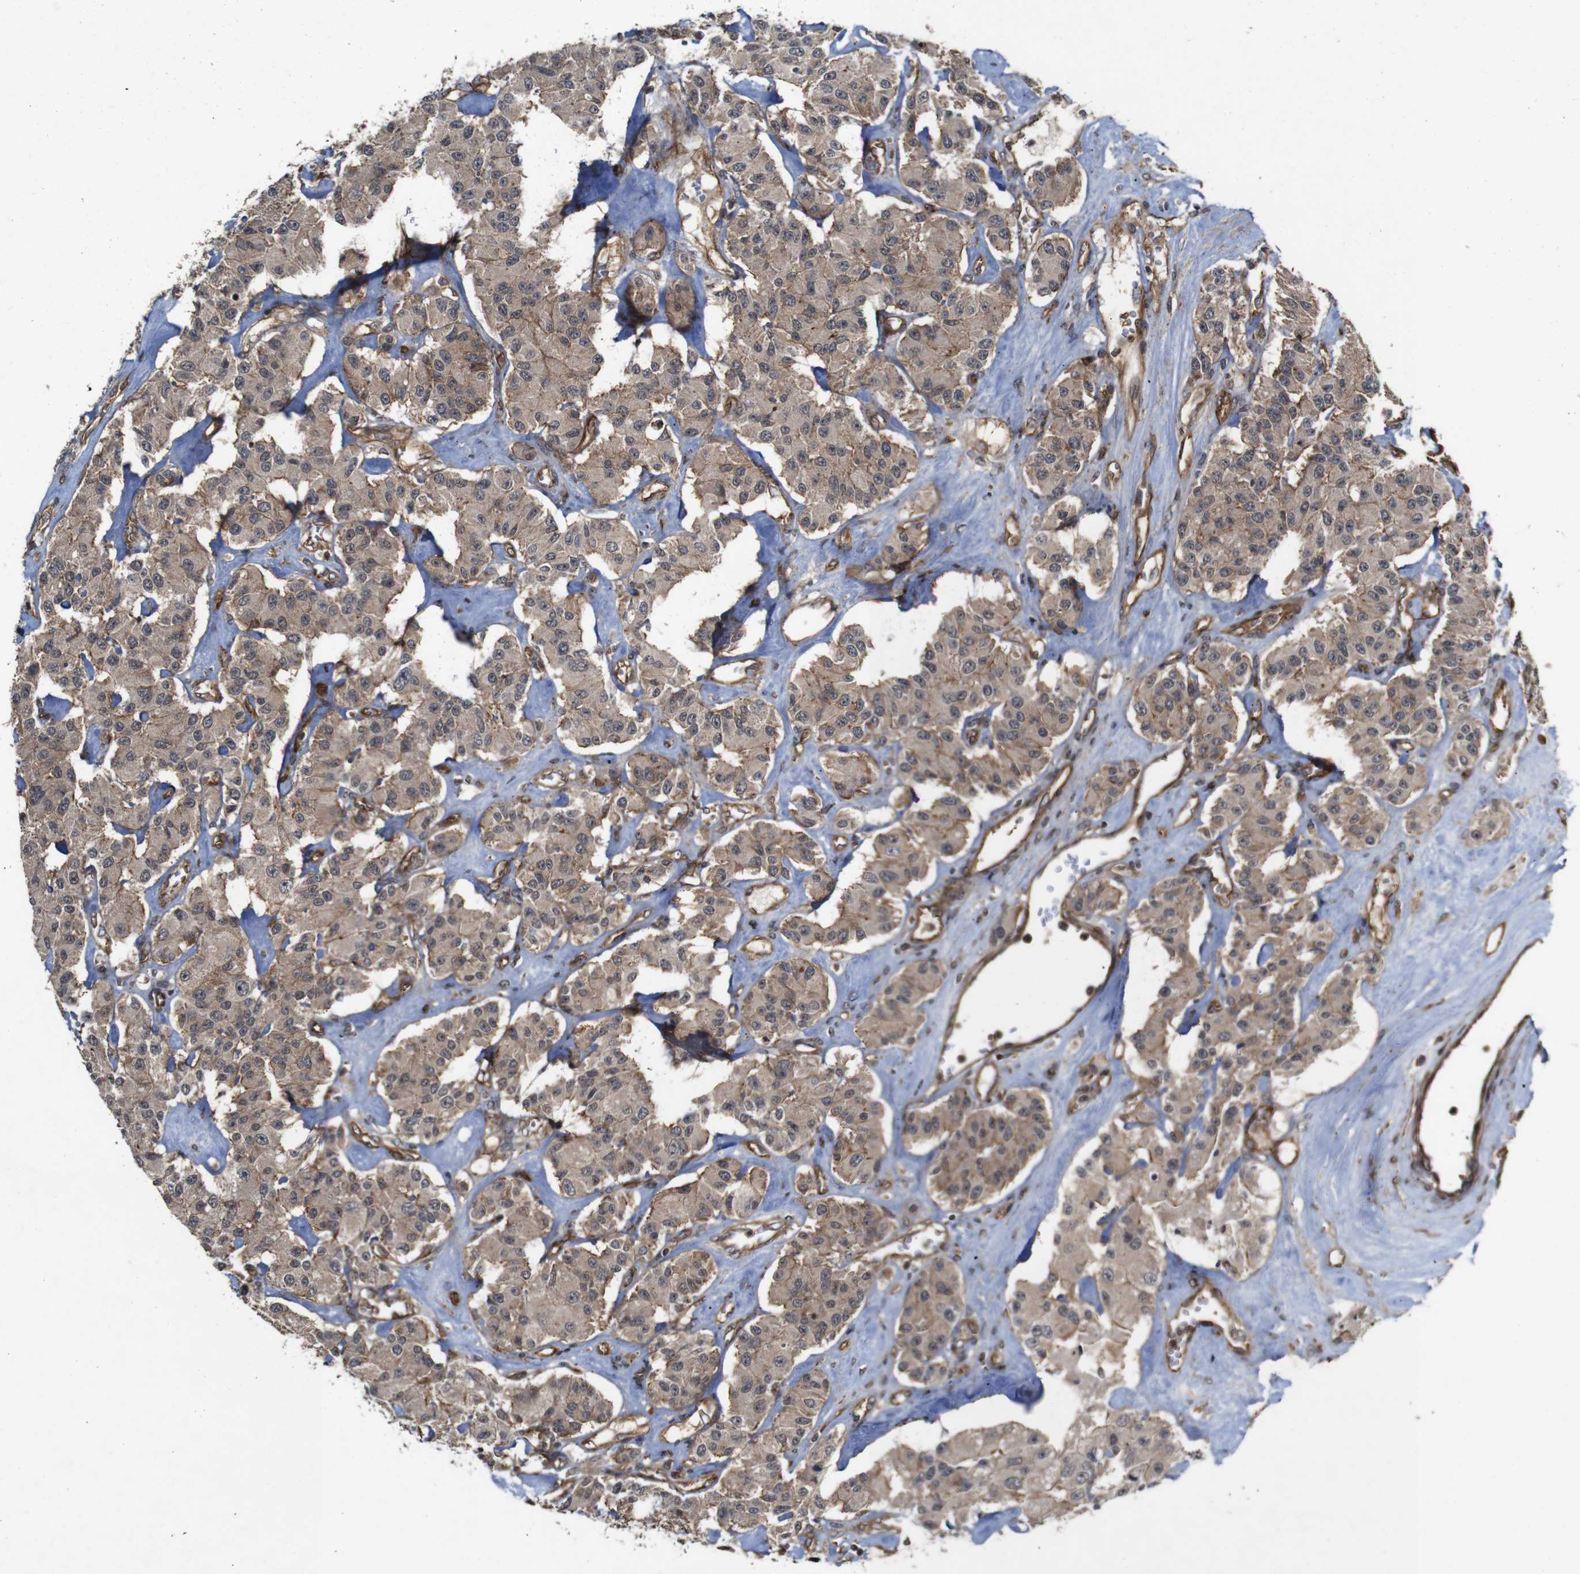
{"staining": {"intensity": "weak", "quantity": ">75%", "location": "cytoplasmic/membranous"}, "tissue": "carcinoid", "cell_type": "Tumor cells", "image_type": "cancer", "snomed": [{"axis": "morphology", "description": "Carcinoid, malignant, NOS"}, {"axis": "topography", "description": "Pancreas"}], "caption": "Carcinoid was stained to show a protein in brown. There is low levels of weak cytoplasmic/membranous expression in about >75% of tumor cells.", "gene": "NANOS1", "patient": {"sex": "male", "age": 41}}